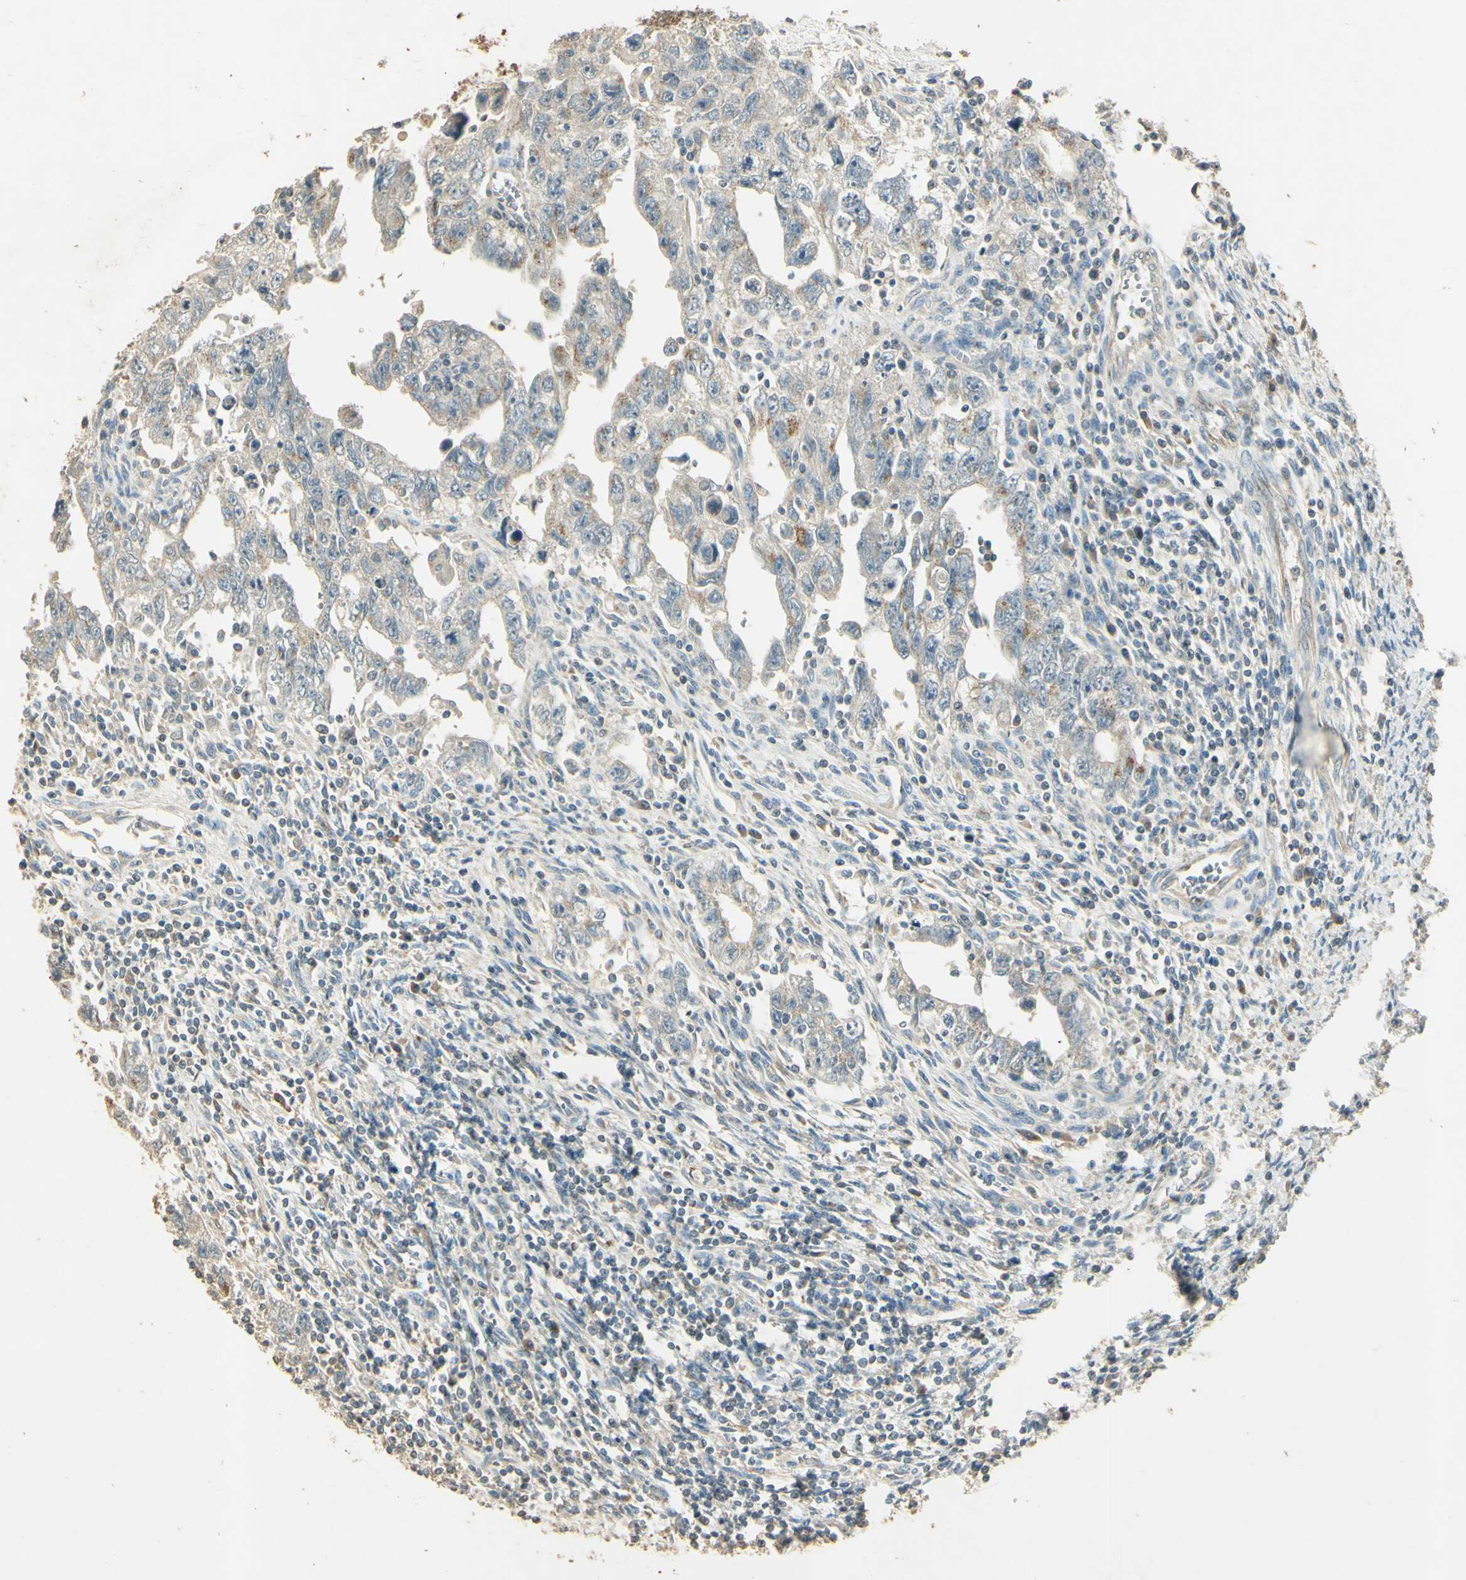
{"staining": {"intensity": "weak", "quantity": "25%-75%", "location": "cytoplasmic/membranous"}, "tissue": "testis cancer", "cell_type": "Tumor cells", "image_type": "cancer", "snomed": [{"axis": "morphology", "description": "Carcinoma, Embryonal, NOS"}, {"axis": "topography", "description": "Testis"}], "caption": "This micrograph exhibits immunohistochemistry (IHC) staining of human embryonal carcinoma (testis), with low weak cytoplasmic/membranous staining in approximately 25%-75% of tumor cells.", "gene": "UXS1", "patient": {"sex": "male", "age": 28}}